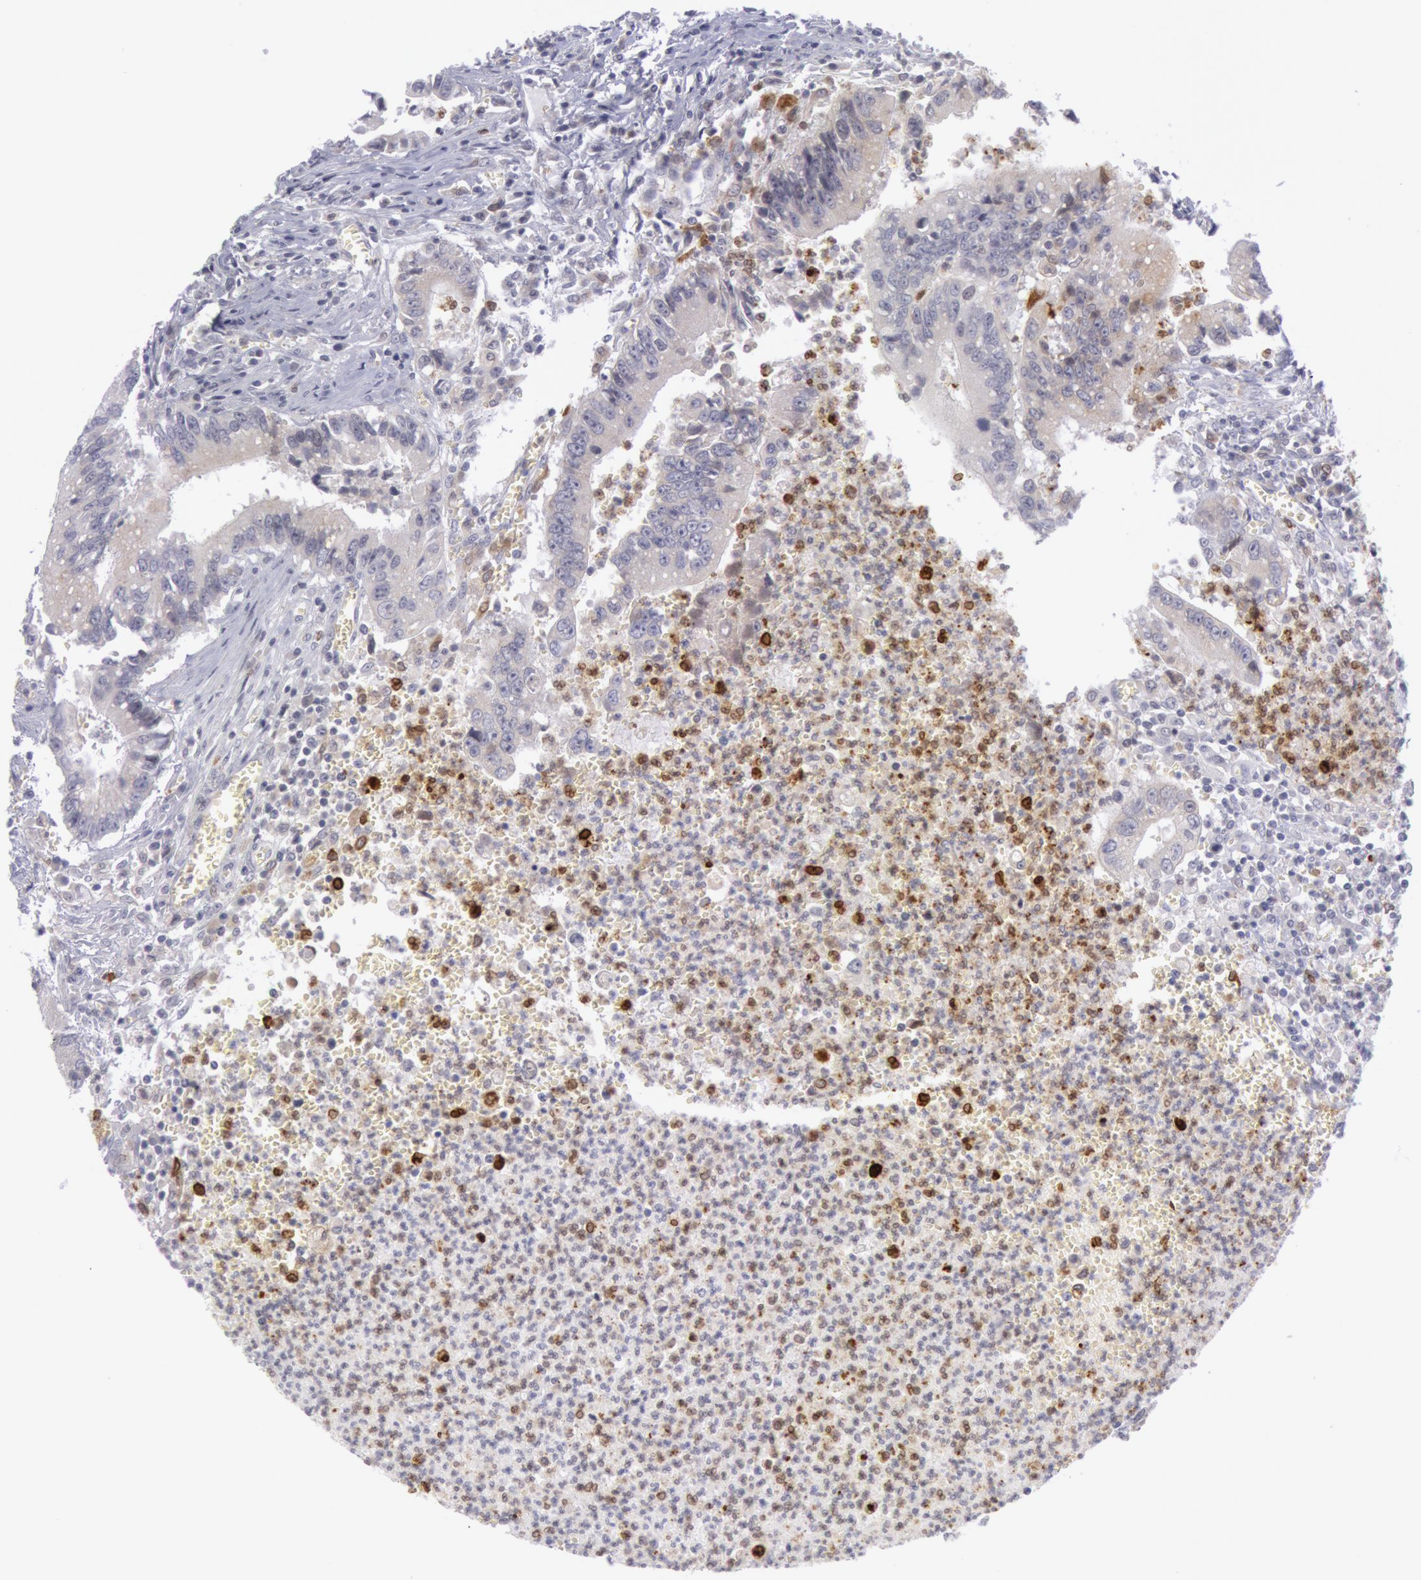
{"staining": {"intensity": "negative", "quantity": "none", "location": "none"}, "tissue": "colorectal cancer", "cell_type": "Tumor cells", "image_type": "cancer", "snomed": [{"axis": "morphology", "description": "Adenocarcinoma, NOS"}, {"axis": "topography", "description": "Rectum"}], "caption": "Immunohistochemical staining of colorectal cancer (adenocarcinoma) exhibits no significant staining in tumor cells. (DAB (3,3'-diaminobenzidine) immunohistochemistry (IHC) visualized using brightfield microscopy, high magnification).", "gene": "PTGS2", "patient": {"sex": "female", "age": 81}}